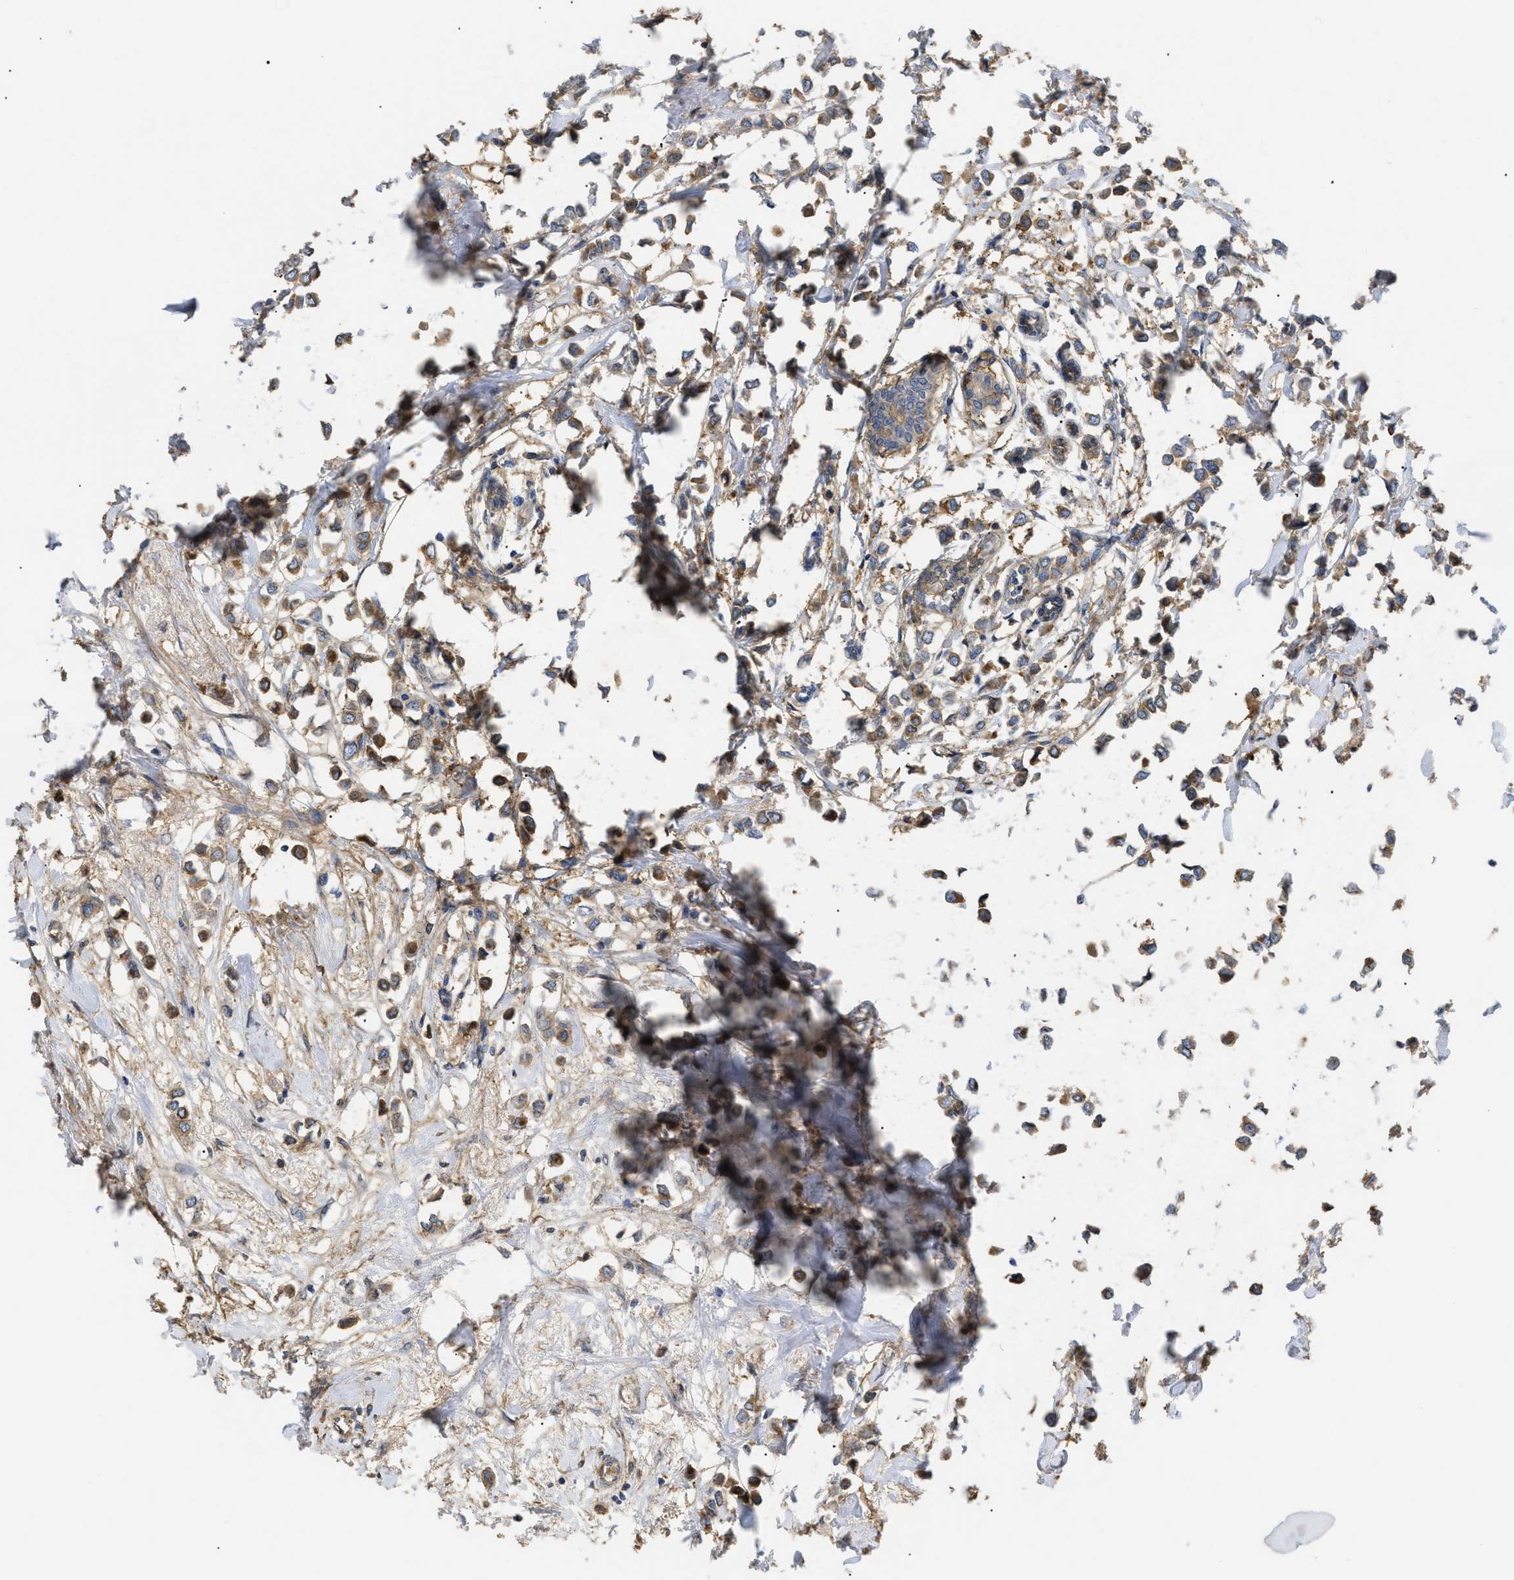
{"staining": {"intensity": "moderate", "quantity": ">75%", "location": "cytoplasmic/membranous"}, "tissue": "breast cancer", "cell_type": "Tumor cells", "image_type": "cancer", "snomed": [{"axis": "morphology", "description": "Lobular carcinoma"}, {"axis": "topography", "description": "Breast"}], "caption": "A medium amount of moderate cytoplasmic/membranous expression is seen in approximately >75% of tumor cells in breast cancer (lobular carcinoma) tissue. The protein is shown in brown color, while the nuclei are stained blue.", "gene": "ANXA4", "patient": {"sex": "female", "age": 51}}